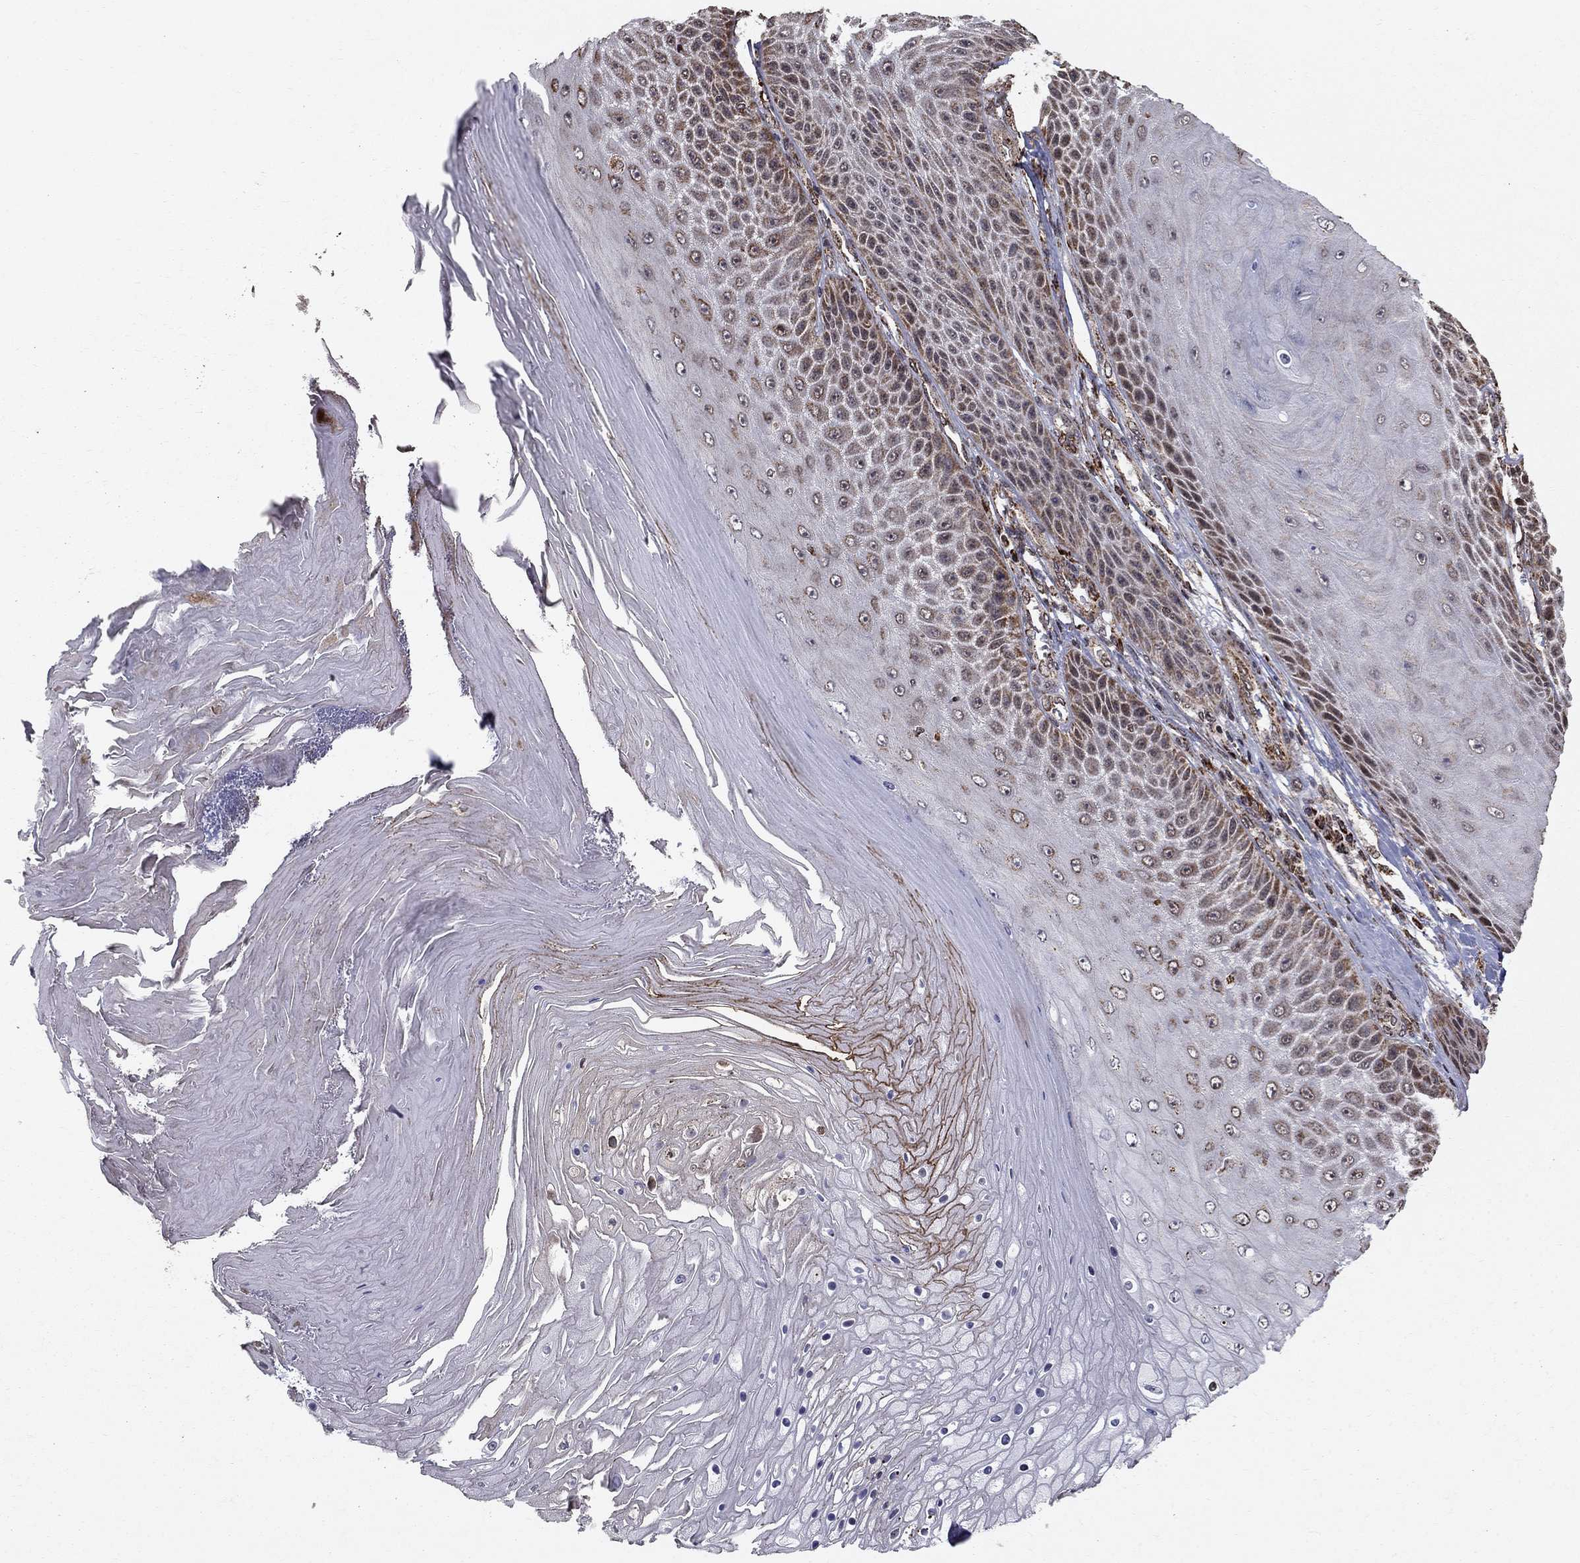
{"staining": {"intensity": "moderate", "quantity": "<25%", "location": "cytoplasmic/membranous"}, "tissue": "skin cancer", "cell_type": "Tumor cells", "image_type": "cancer", "snomed": [{"axis": "morphology", "description": "Squamous cell carcinoma, NOS"}, {"axis": "topography", "description": "Skin"}], "caption": "Squamous cell carcinoma (skin) stained with a brown dye displays moderate cytoplasmic/membranous positive expression in about <25% of tumor cells.", "gene": "ACOT13", "patient": {"sex": "male", "age": 62}}